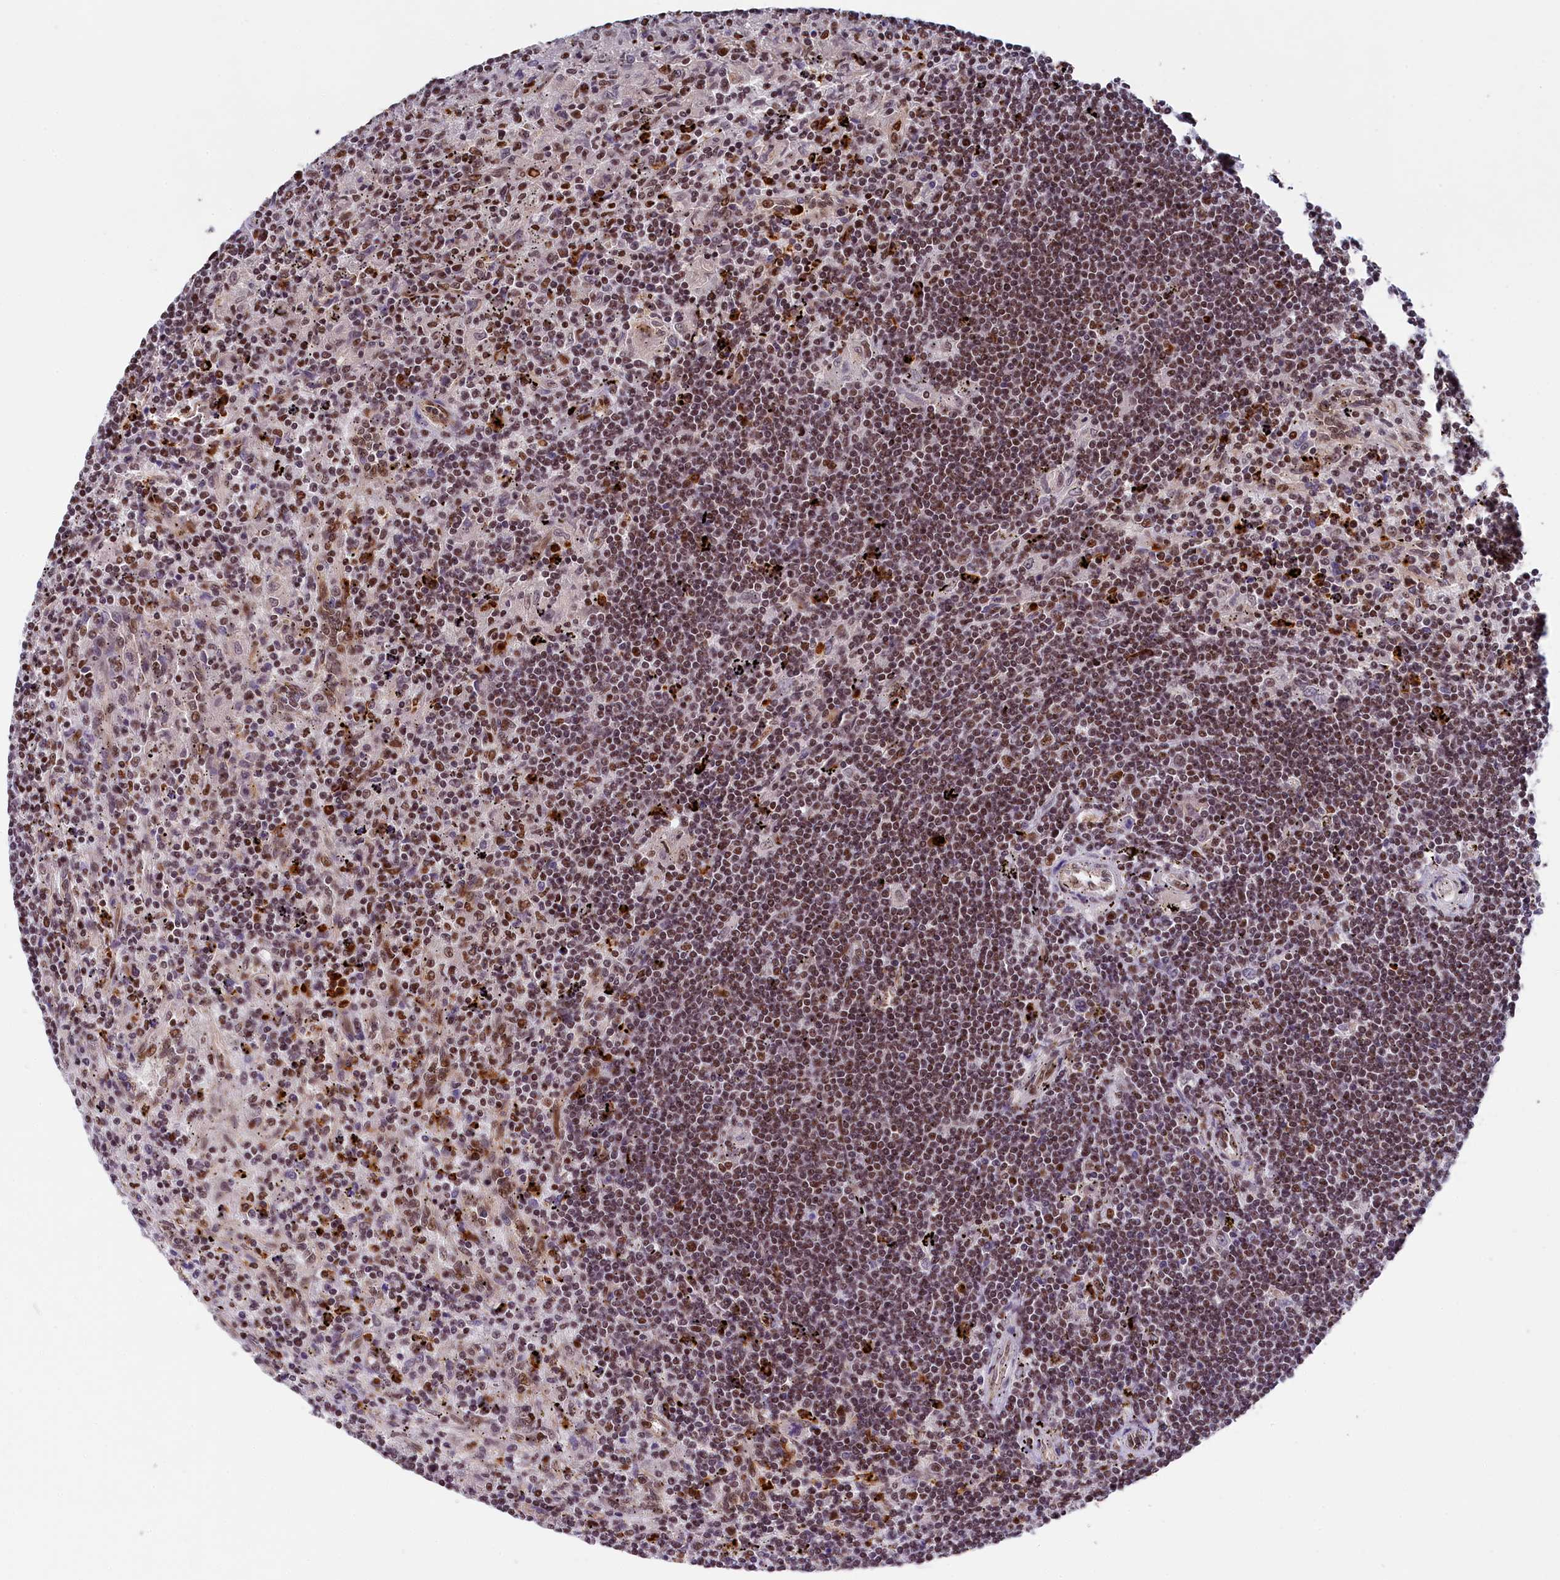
{"staining": {"intensity": "moderate", "quantity": "<25%", "location": "nuclear"}, "tissue": "lymphoma", "cell_type": "Tumor cells", "image_type": "cancer", "snomed": [{"axis": "morphology", "description": "Malignant lymphoma, non-Hodgkin's type, Low grade"}, {"axis": "topography", "description": "Spleen"}], "caption": "This image reveals lymphoma stained with immunohistochemistry (IHC) to label a protein in brown. The nuclear of tumor cells show moderate positivity for the protein. Nuclei are counter-stained blue.", "gene": "ADIG", "patient": {"sex": "male", "age": 76}}